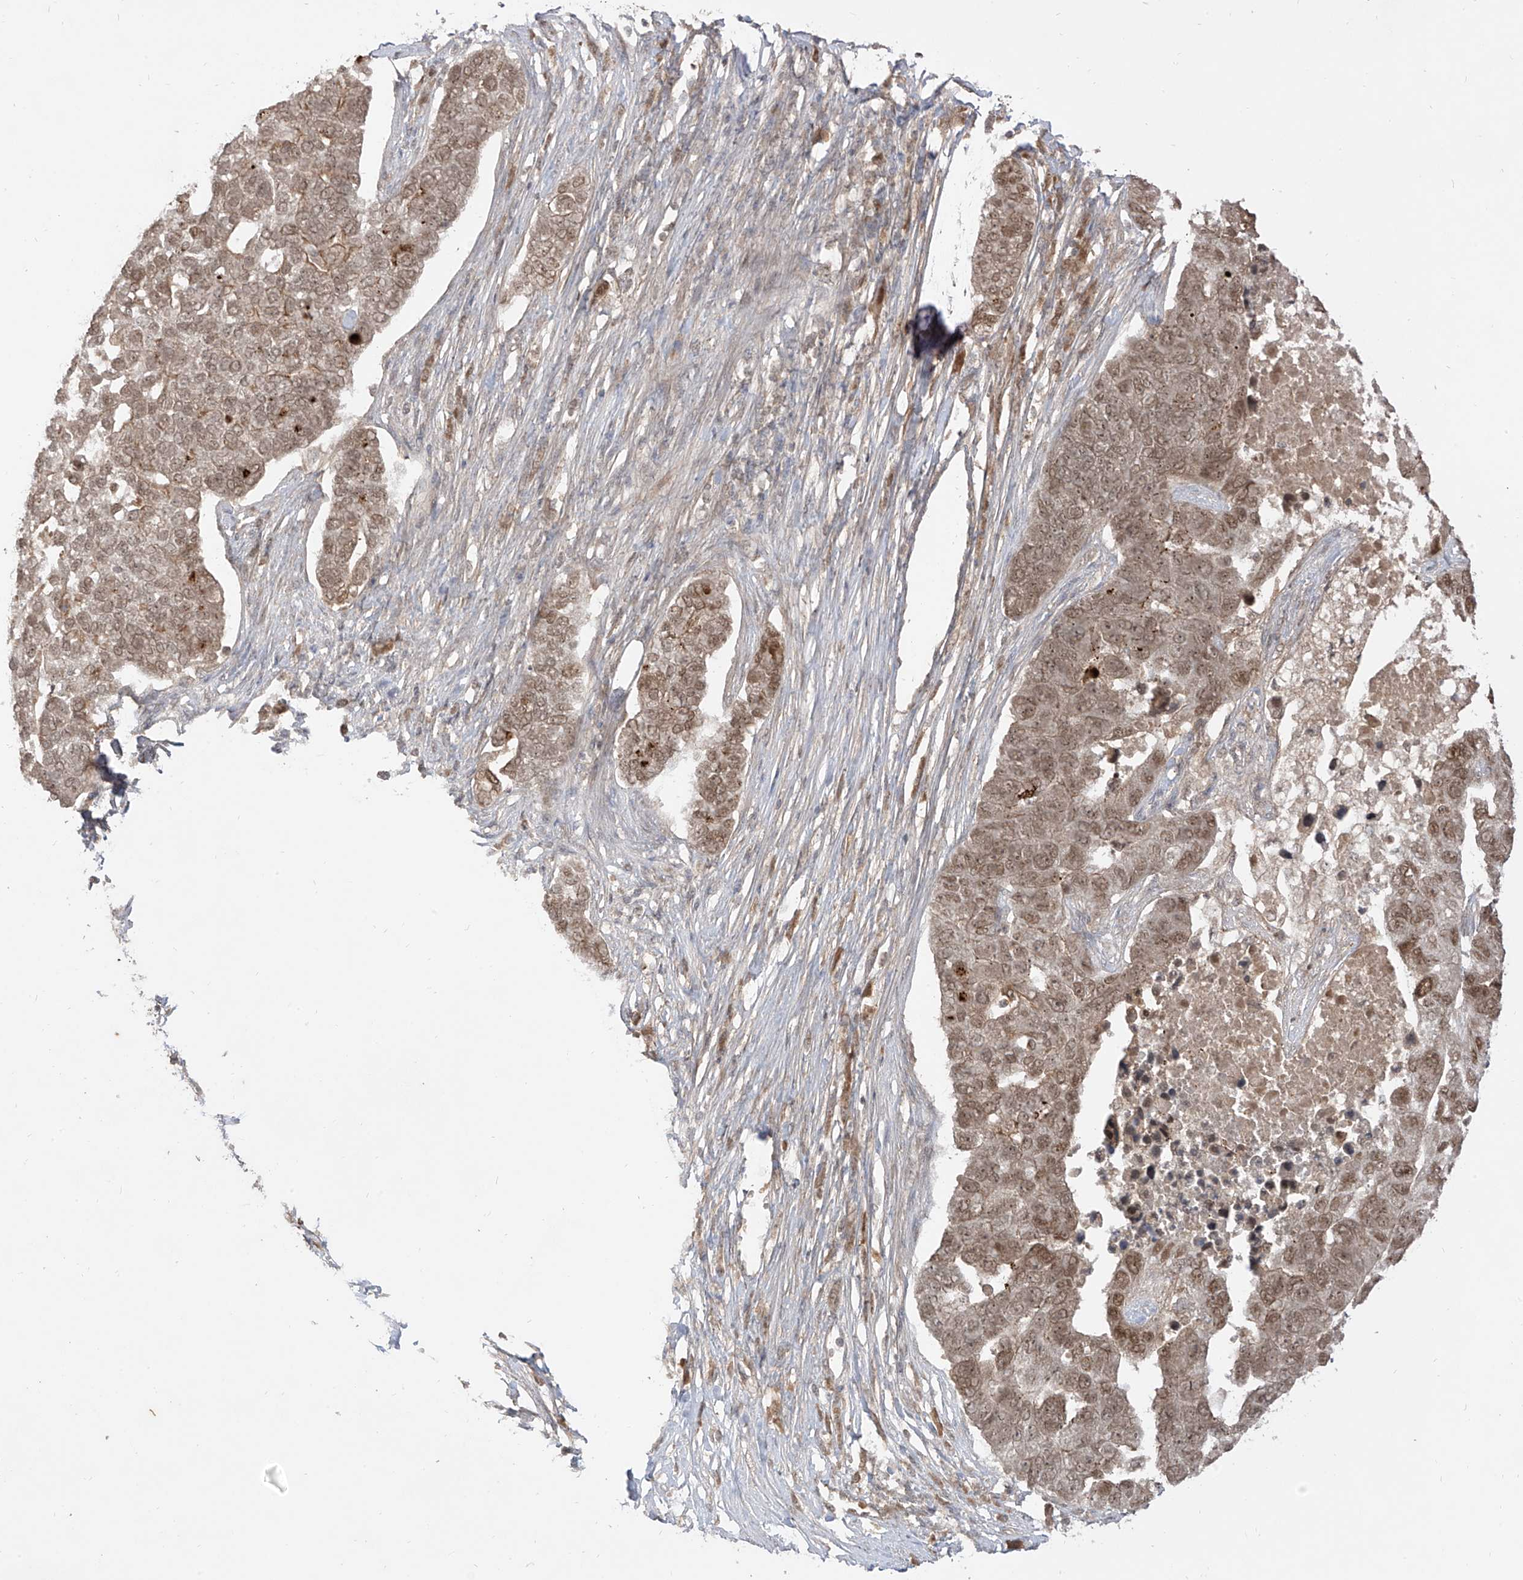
{"staining": {"intensity": "moderate", "quantity": ">75%", "location": "cytoplasmic/membranous,nuclear"}, "tissue": "pancreatic cancer", "cell_type": "Tumor cells", "image_type": "cancer", "snomed": [{"axis": "morphology", "description": "Adenocarcinoma, NOS"}, {"axis": "topography", "description": "Pancreas"}], "caption": "Protein staining shows moderate cytoplasmic/membranous and nuclear expression in approximately >75% of tumor cells in pancreatic cancer. Nuclei are stained in blue.", "gene": "LCOR", "patient": {"sex": "female", "age": 61}}